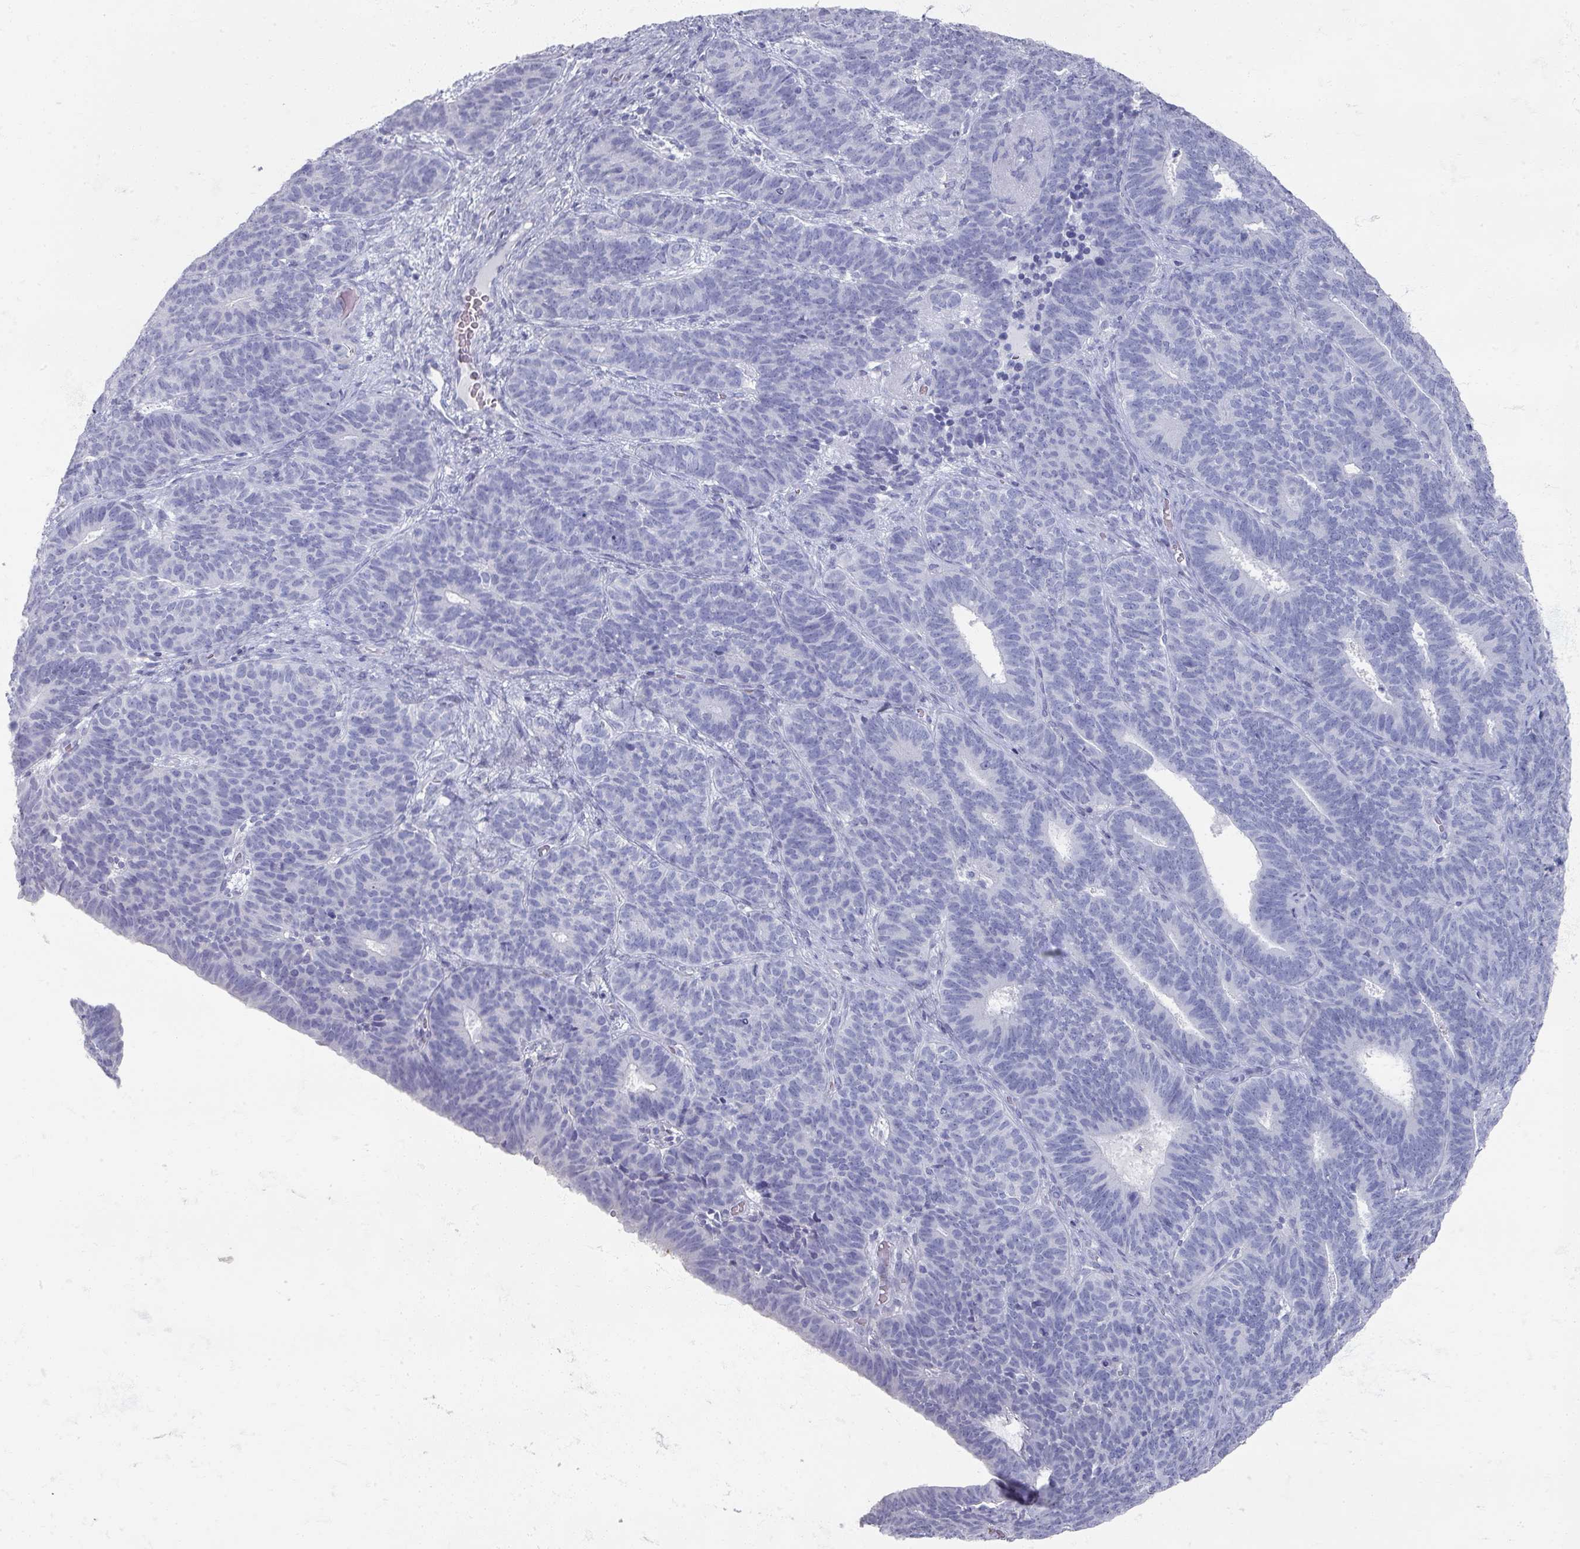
{"staining": {"intensity": "negative", "quantity": "none", "location": "none"}, "tissue": "endometrial cancer", "cell_type": "Tumor cells", "image_type": "cancer", "snomed": [{"axis": "morphology", "description": "Adenocarcinoma, NOS"}, {"axis": "topography", "description": "Endometrium"}], "caption": "Human endometrial cancer (adenocarcinoma) stained for a protein using IHC shows no expression in tumor cells.", "gene": "OMG", "patient": {"sex": "female", "age": 70}}